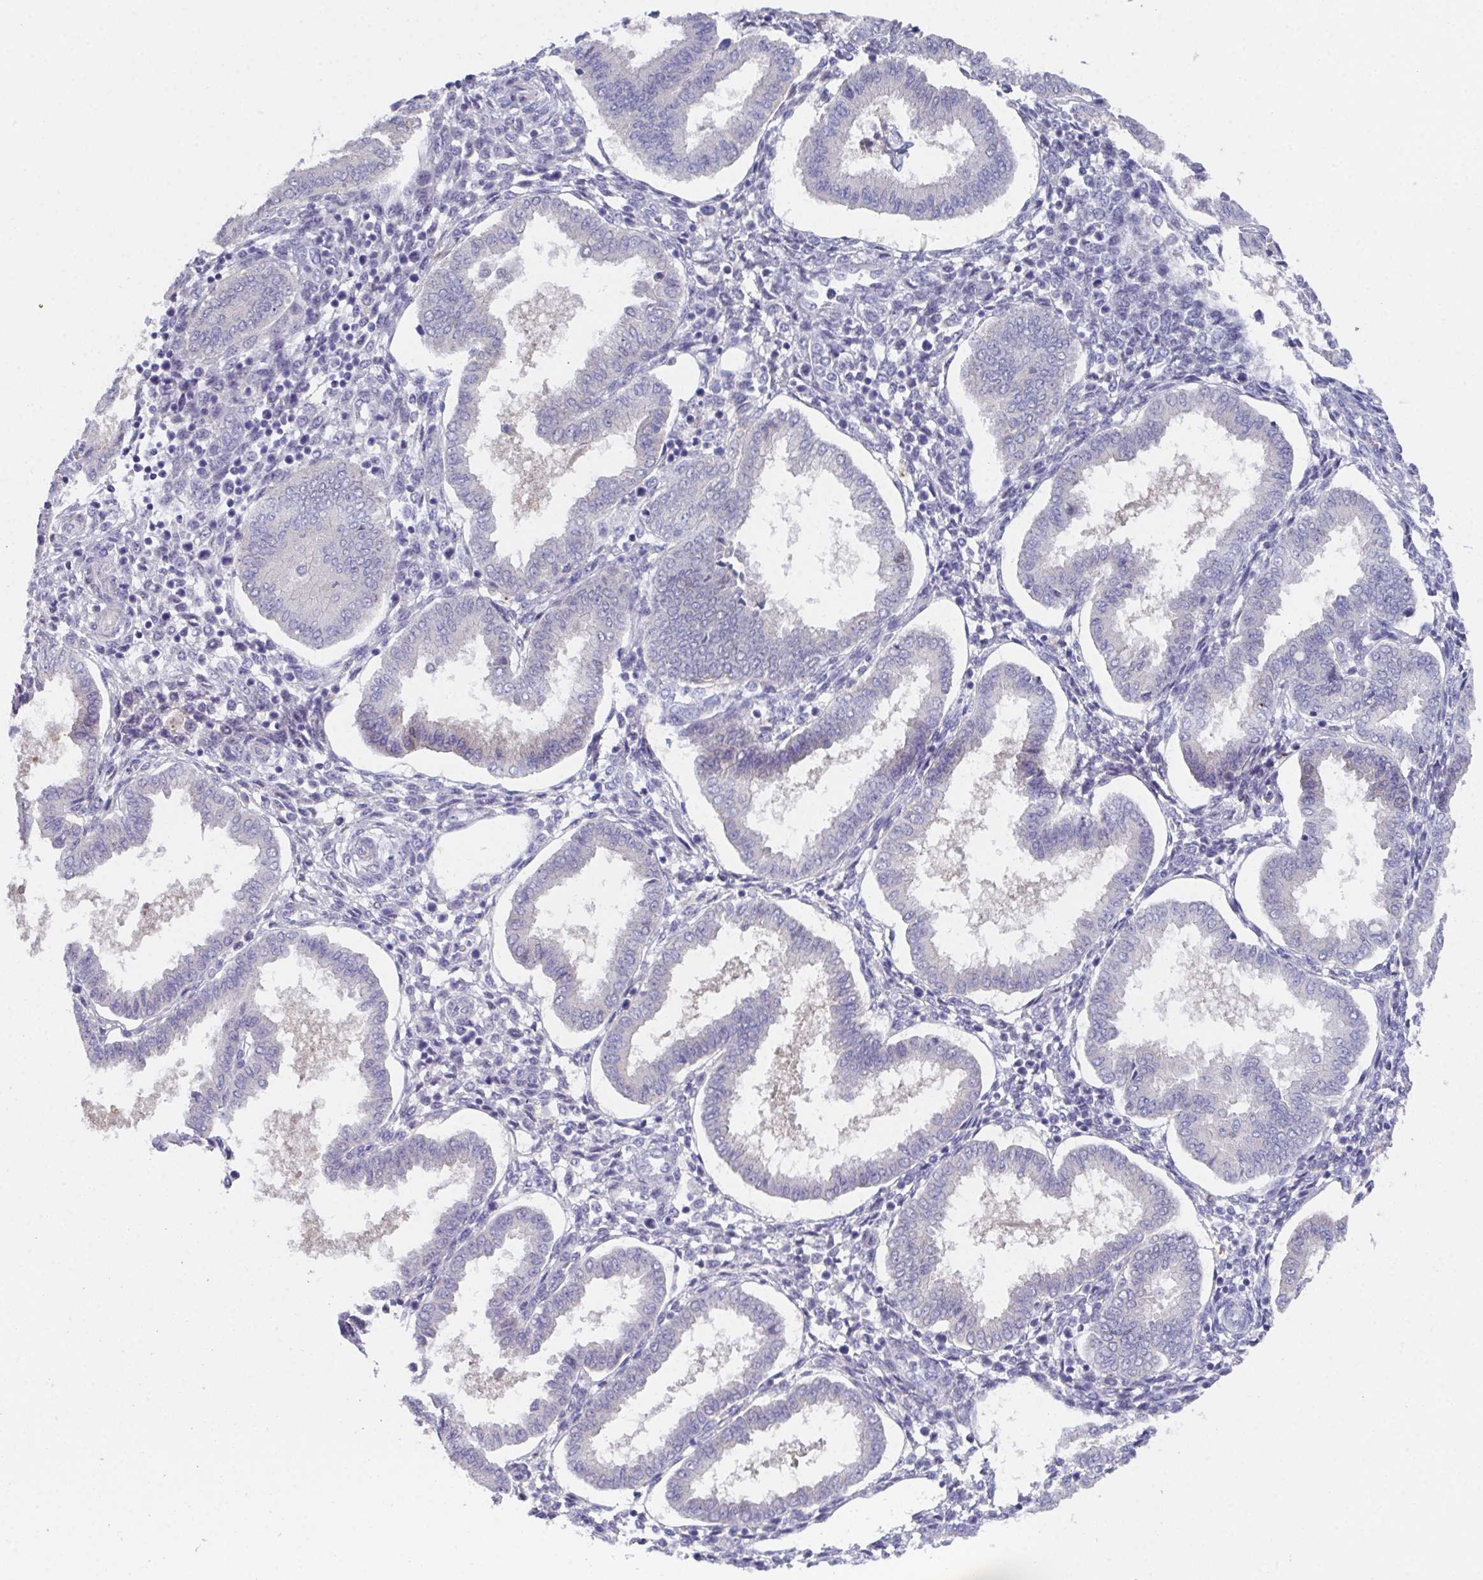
{"staining": {"intensity": "negative", "quantity": "none", "location": "none"}, "tissue": "endometrium", "cell_type": "Cells in endometrial stroma", "image_type": "normal", "snomed": [{"axis": "morphology", "description": "Normal tissue, NOS"}, {"axis": "topography", "description": "Endometrium"}], "caption": "DAB immunohistochemical staining of unremarkable endometrium reveals no significant positivity in cells in endometrial stroma. (DAB (3,3'-diaminobenzidine) immunohistochemistry, high magnification).", "gene": "SSC4D", "patient": {"sex": "female", "age": 24}}